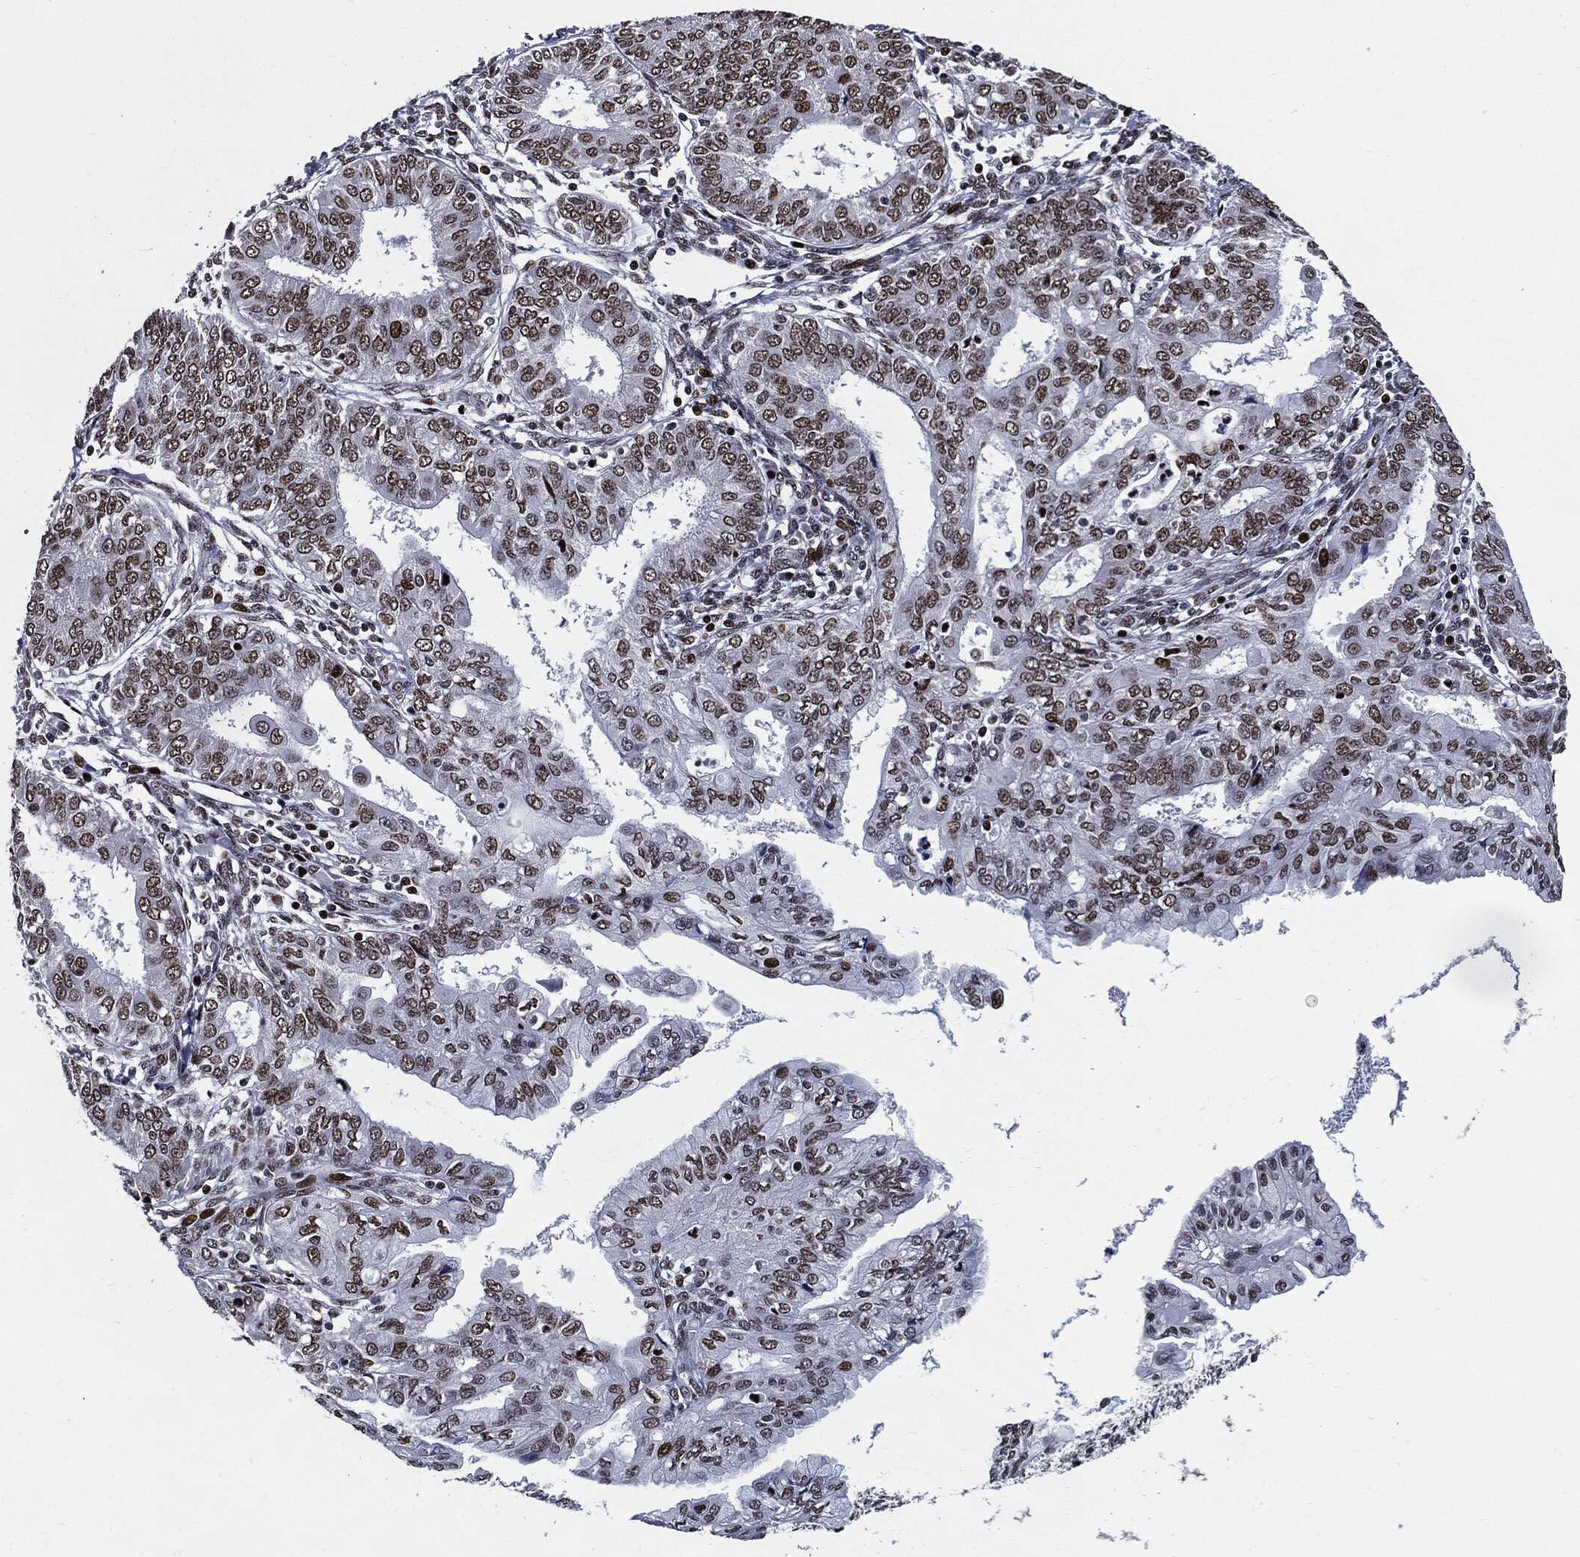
{"staining": {"intensity": "moderate", "quantity": "25%-75%", "location": "nuclear"}, "tissue": "endometrial cancer", "cell_type": "Tumor cells", "image_type": "cancer", "snomed": [{"axis": "morphology", "description": "Adenocarcinoma, NOS"}, {"axis": "topography", "description": "Endometrium"}], "caption": "Immunohistochemical staining of human endometrial cancer (adenocarcinoma) shows moderate nuclear protein positivity in approximately 25%-75% of tumor cells.", "gene": "ZFP91", "patient": {"sex": "female", "age": 68}}